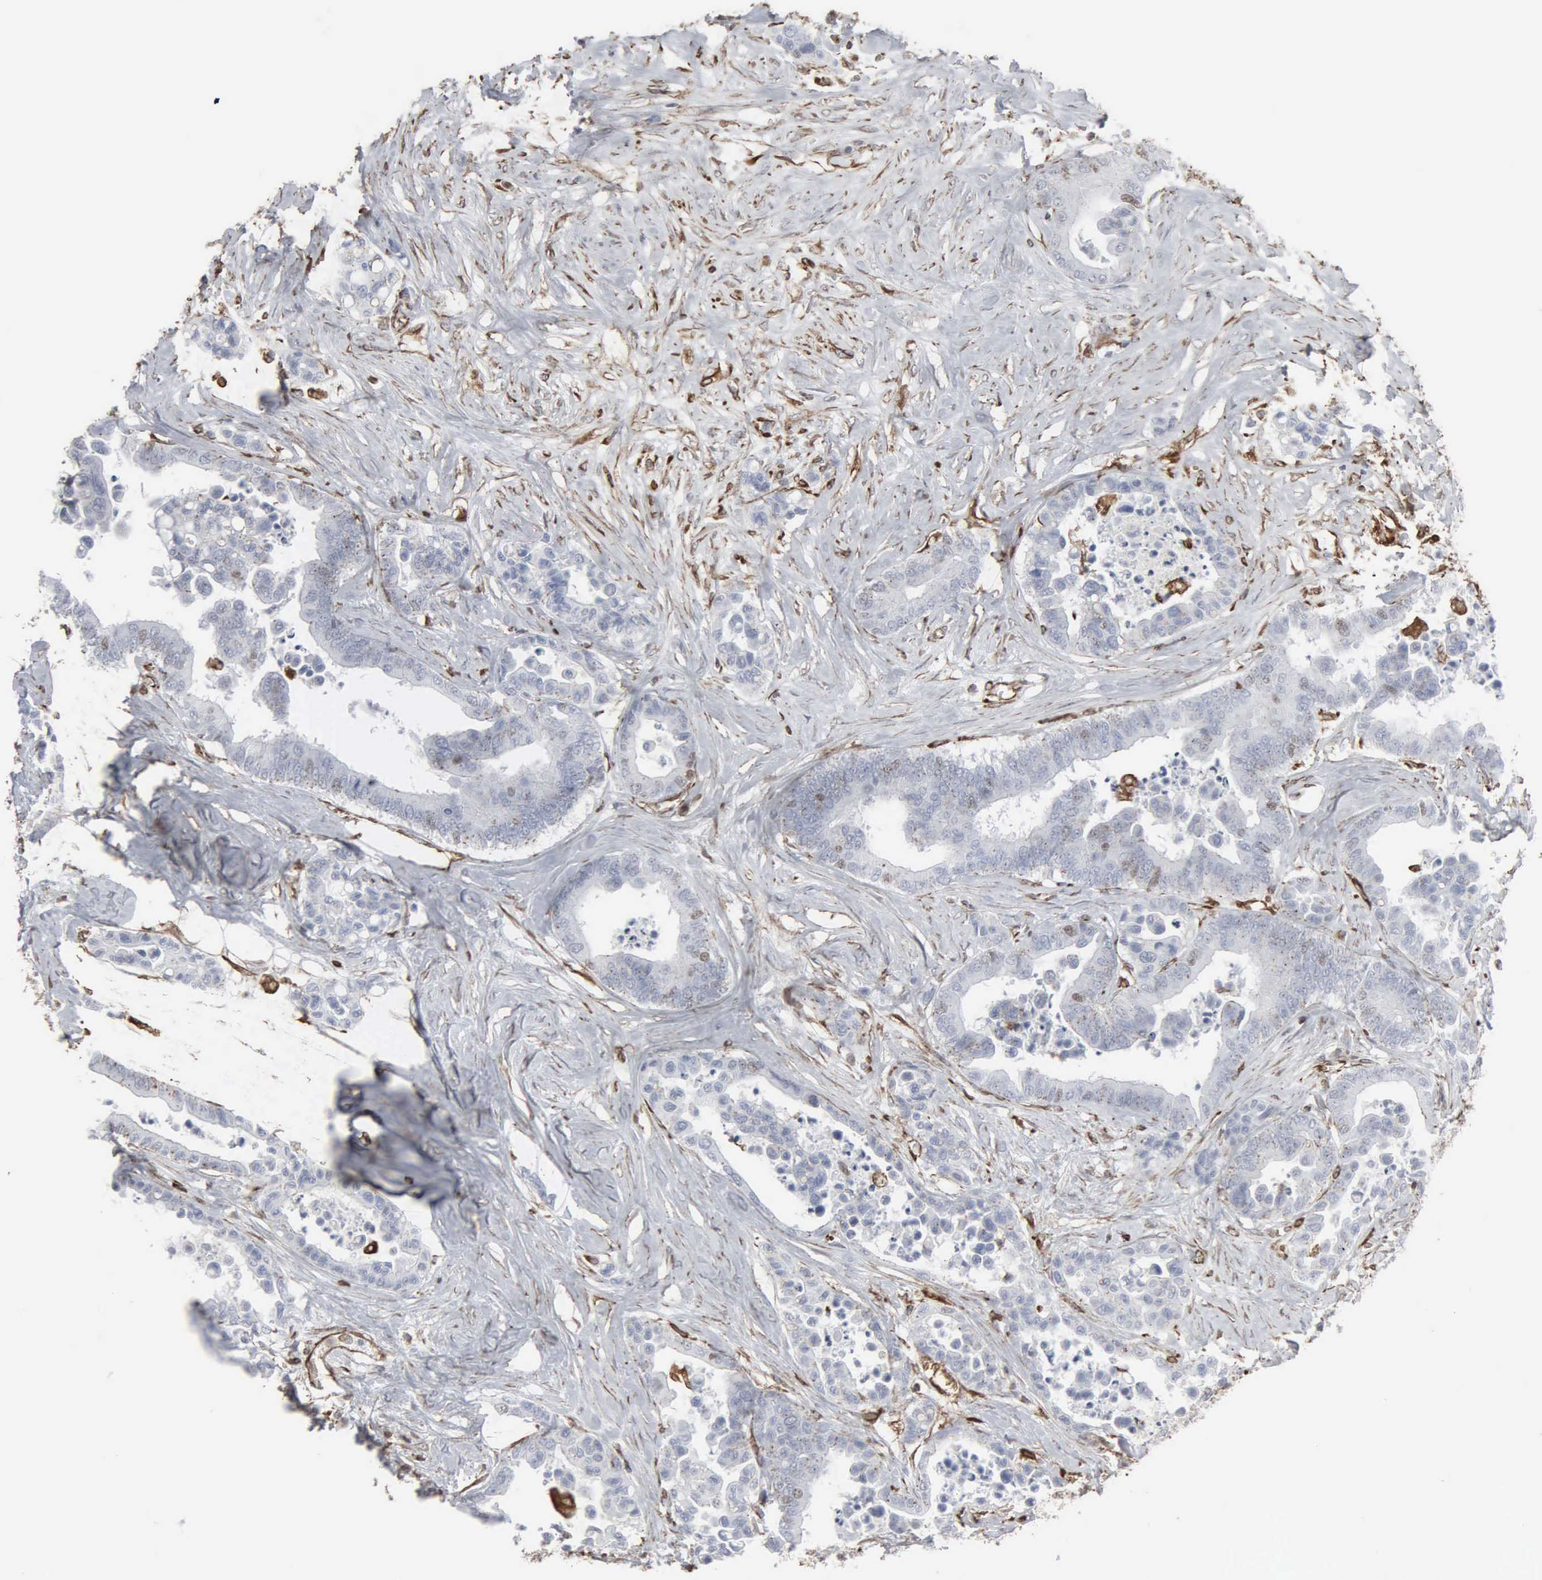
{"staining": {"intensity": "weak", "quantity": "25%-75%", "location": "nuclear"}, "tissue": "colorectal cancer", "cell_type": "Tumor cells", "image_type": "cancer", "snomed": [{"axis": "morphology", "description": "Adenocarcinoma, NOS"}, {"axis": "topography", "description": "Colon"}], "caption": "Weak nuclear expression is identified in about 25%-75% of tumor cells in colorectal cancer (adenocarcinoma).", "gene": "CCNE1", "patient": {"sex": "male", "age": 82}}